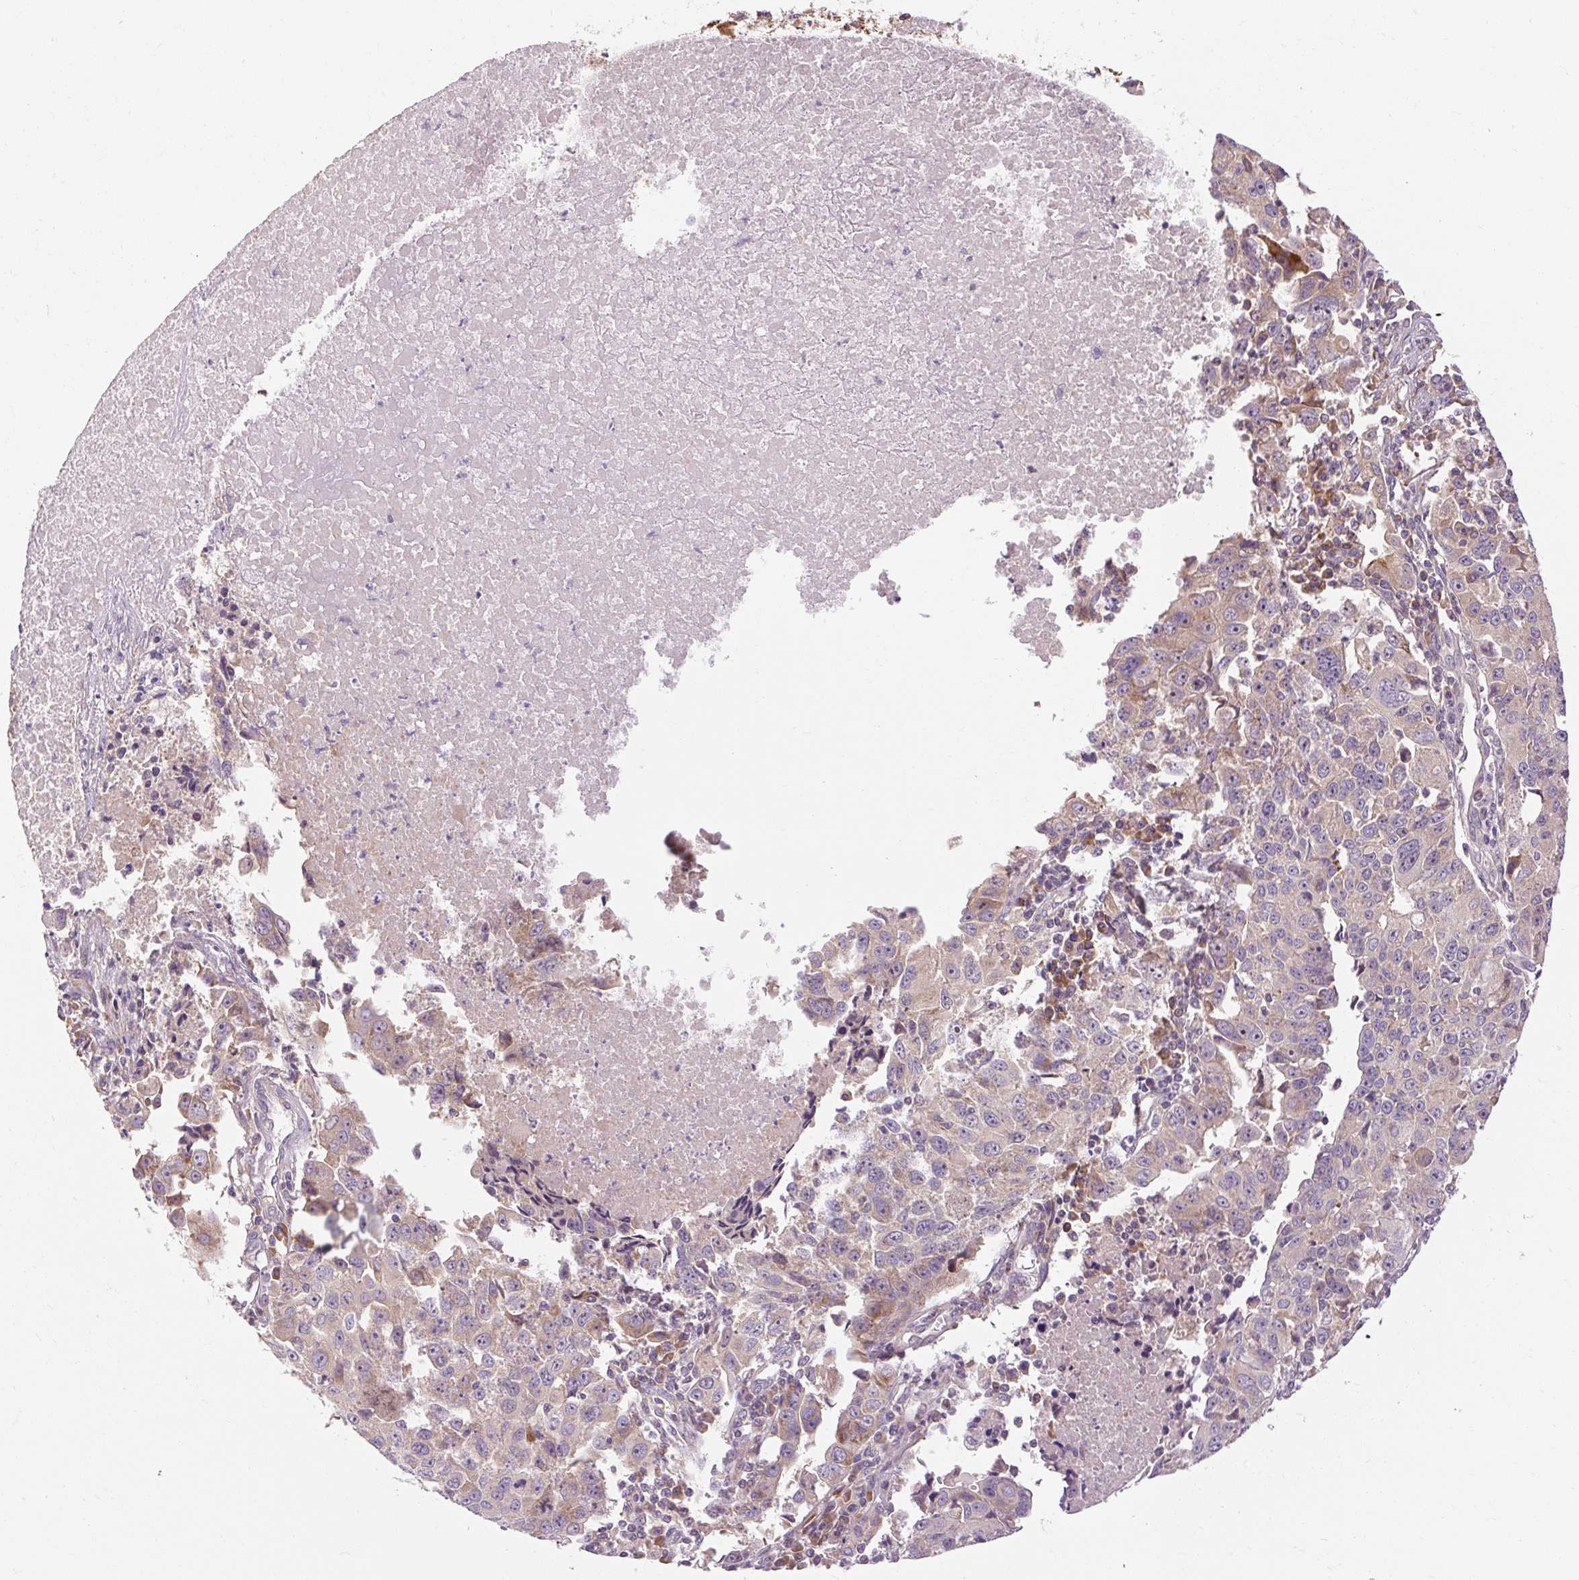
{"staining": {"intensity": "weak", "quantity": "<25%", "location": "cytoplasmic/membranous"}, "tissue": "lung cancer", "cell_type": "Tumor cells", "image_type": "cancer", "snomed": [{"axis": "morphology", "description": "Squamous cell carcinoma, NOS"}, {"axis": "topography", "description": "Lung"}], "caption": "DAB (3,3'-diaminobenzidine) immunohistochemical staining of human lung cancer (squamous cell carcinoma) exhibits no significant expression in tumor cells.", "gene": "PRSS48", "patient": {"sex": "female", "age": 66}}